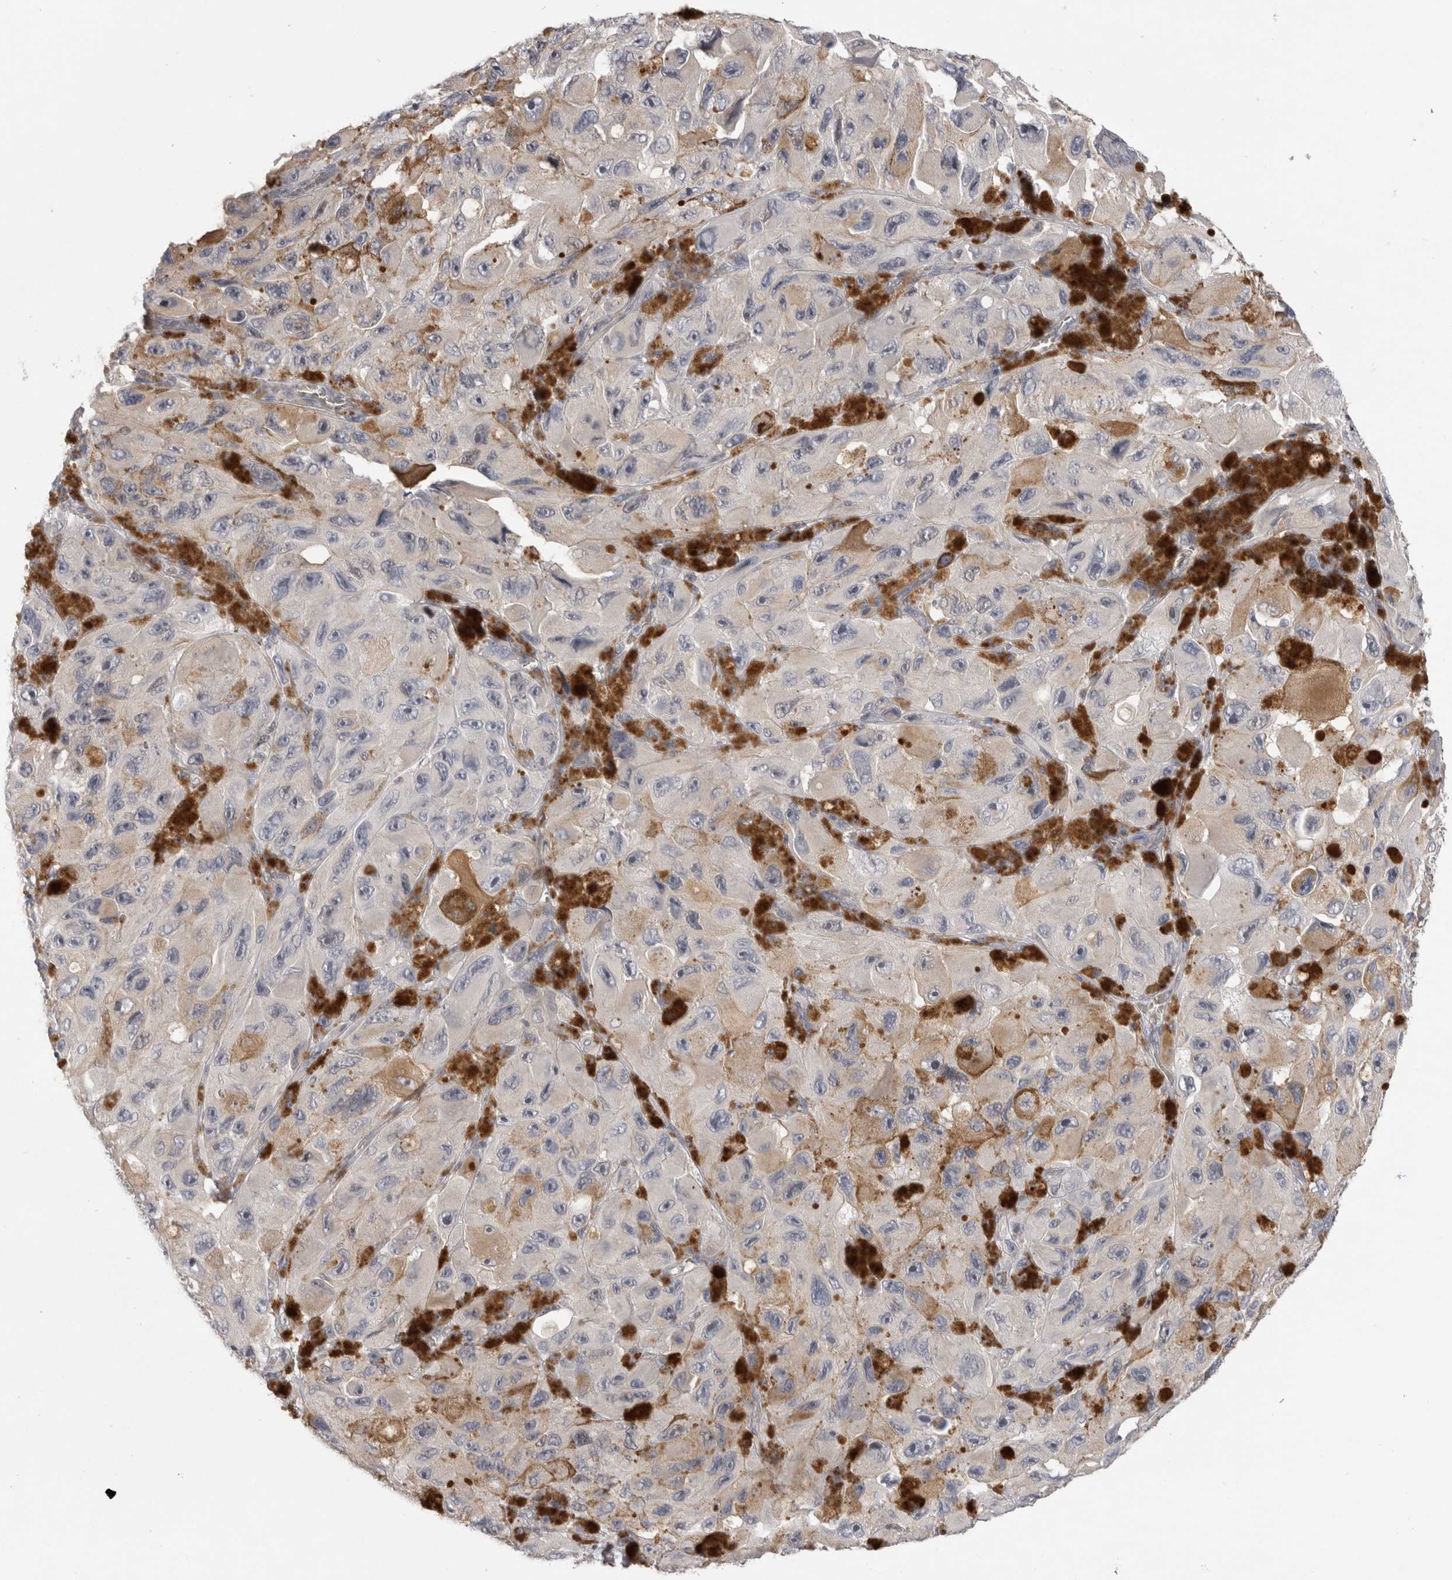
{"staining": {"intensity": "negative", "quantity": "none", "location": "none"}, "tissue": "melanoma", "cell_type": "Tumor cells", "image_type": "cancer", "snomed": [{"axis": "morphology", "description": "Malignant melanoma, NOS"}, {"axis": "topography", "description": "Skin"}], "caption": "Immunohistochemistry (IHC) histopathology image of neoplastic tissue: melanoma stained with DAB exhibits no significant protein positivity in tumor cells.", "gene": "SYTL5", "patient": {"sex": "female", "age": 73}}